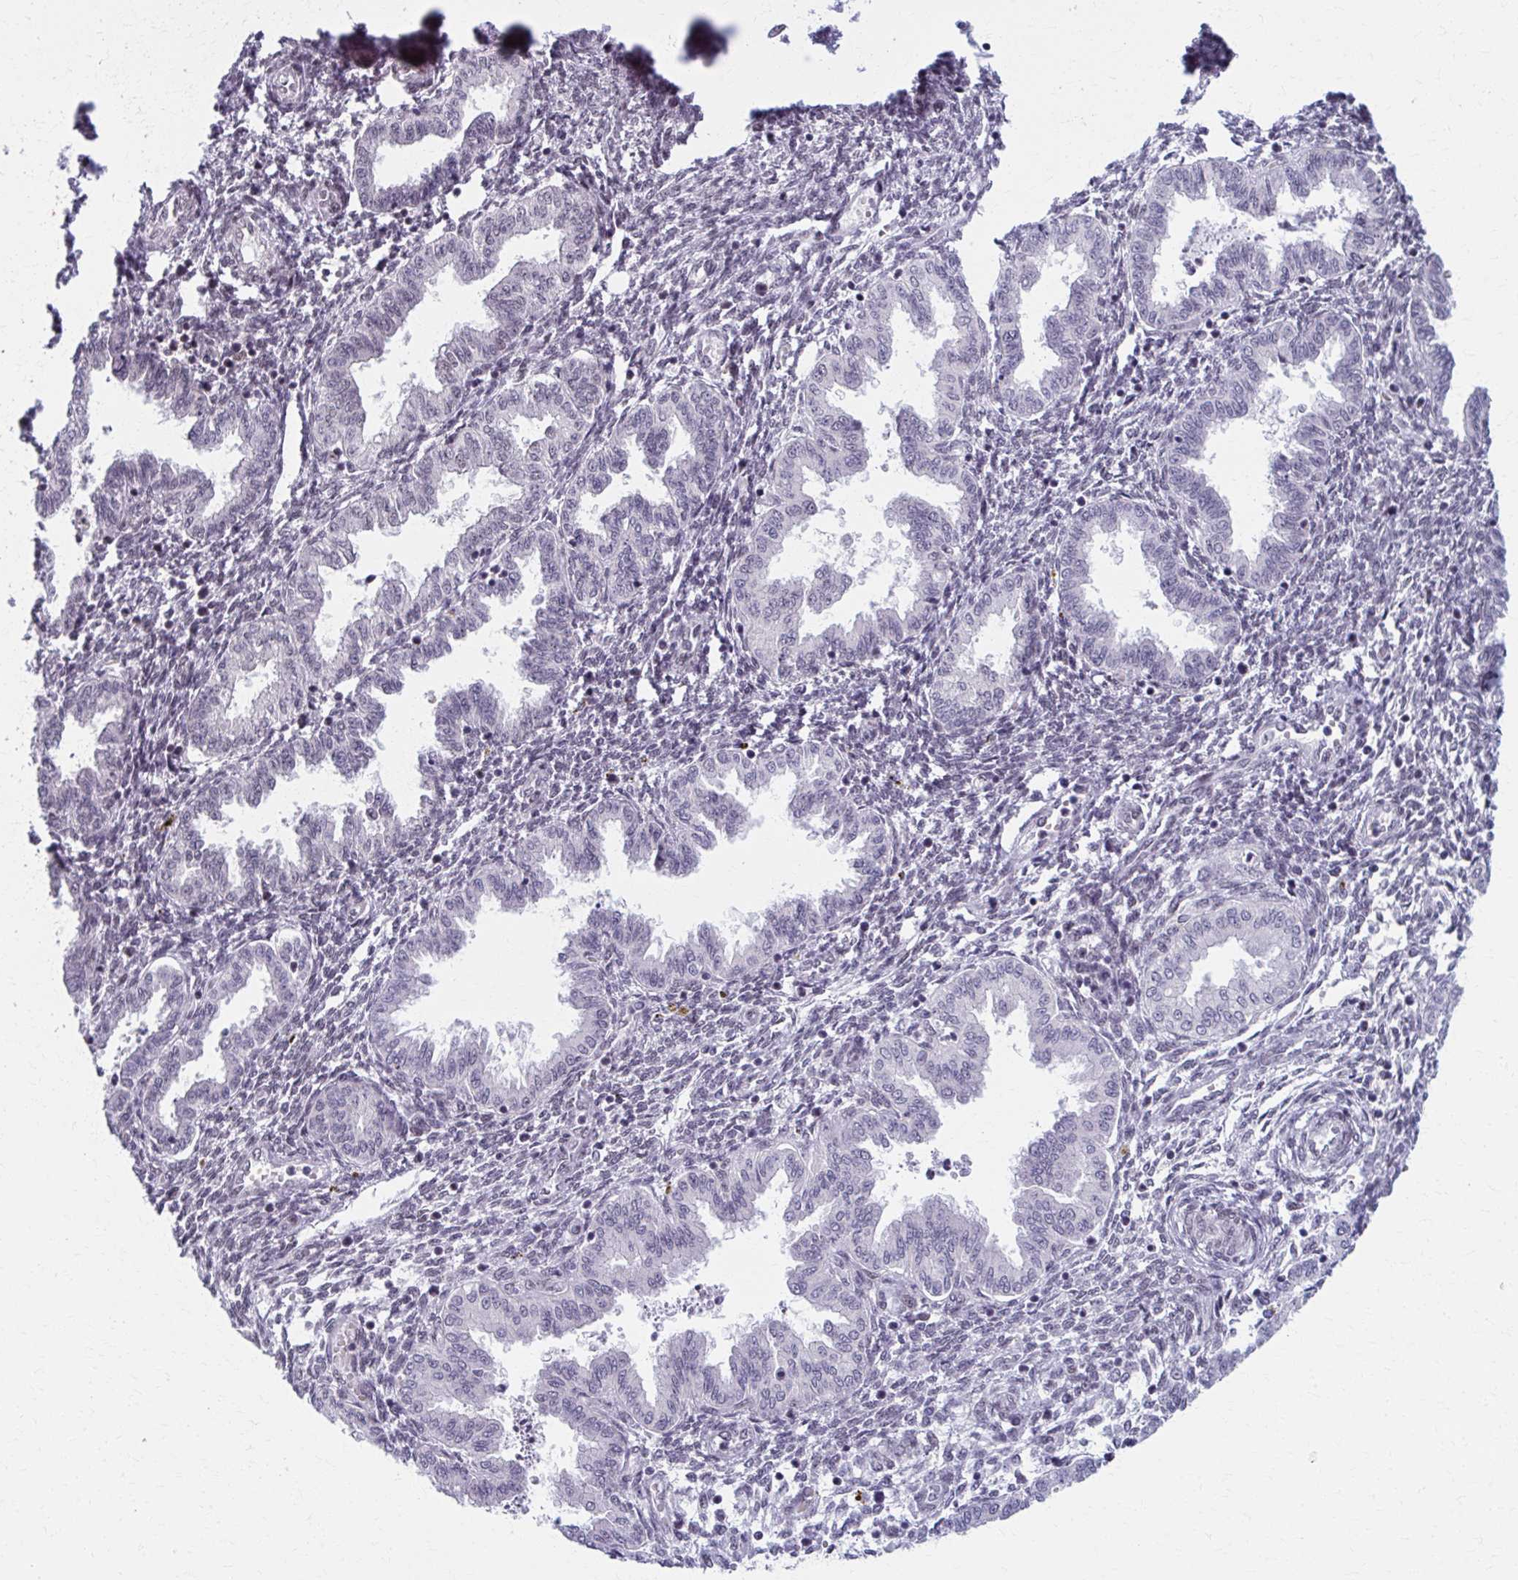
{"staining": {"intensity": "negative", "quantity": "none", "location": "none"}, "tissue": "endometrium", "cell_type": "Cells in endometrial stroma", "image_type": "normal", "snomed": [{"axis": "morphology", "description": "Normal tissue, NOS"}, {"axis": "topography", "description": "Endometrium"}], "caption": "DAB immunohistochemical staining of benign human endometrium reveals no significant staining in cells in endometrial stroma.", "gene": "SETBP1", "patient": {"sex": "female", "age": 33}}